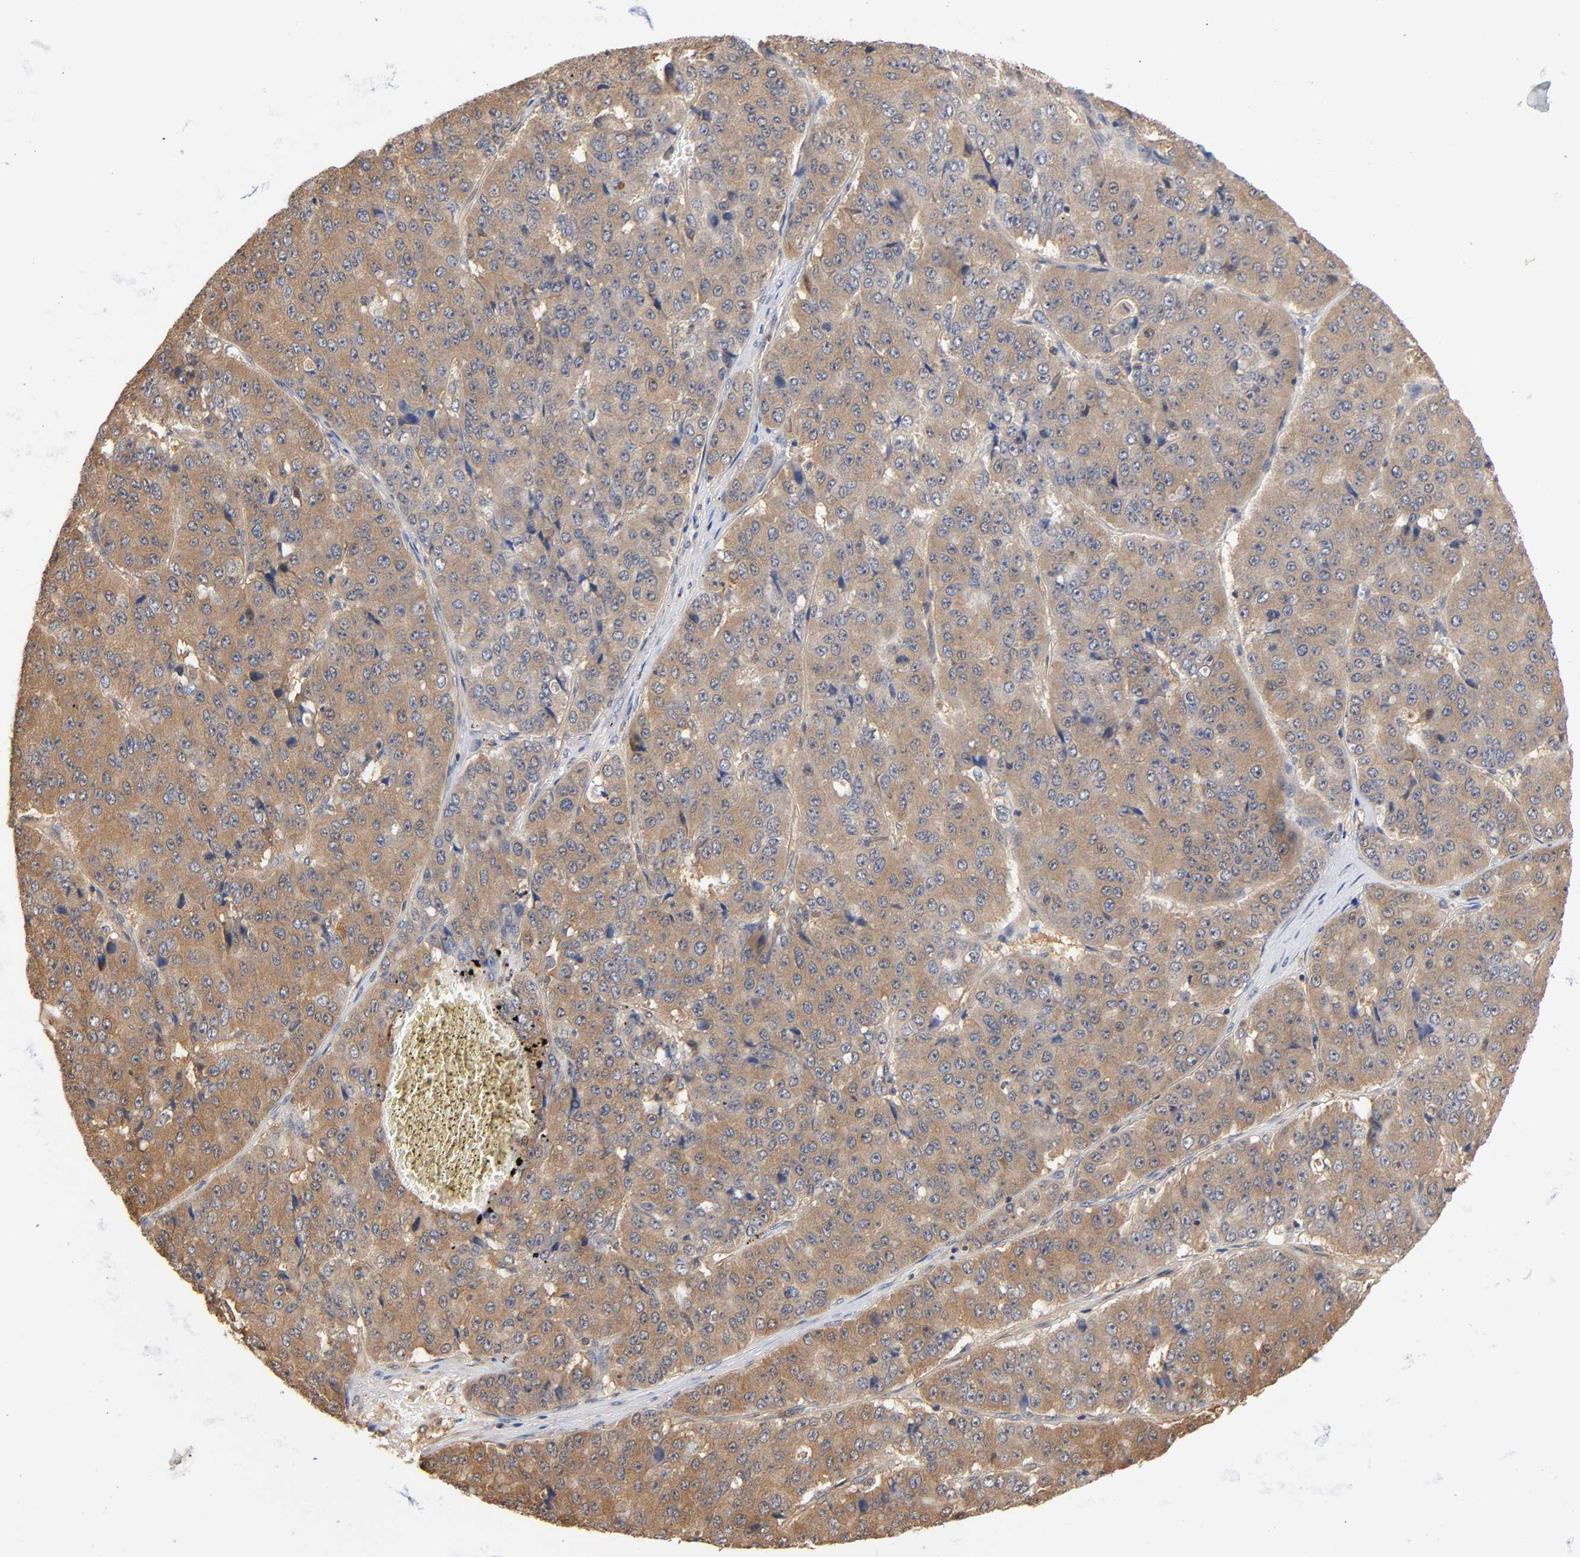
{"staining": {"intensity": "moderate", "quantity": ">75%", "location": "cytoplasmic/membranous"}, "tissue": "pancreatic cancer", "cell_type": "Tumor cells", "image_type": "cancer", "snomed": [{"axis": "morphology", "description": "Adenocarcinoma, NOS"}, {"axis": "topography", "description": "Pancreas"}], "caption": "Tumor cells demonstrate medium levels of moderate cytoplasmic/membranous staining in about >75% of cells in adenocarcinoma (pancreatic).", "gene": "ALDOA", "patient": {"sex": "male", "age": 50}}